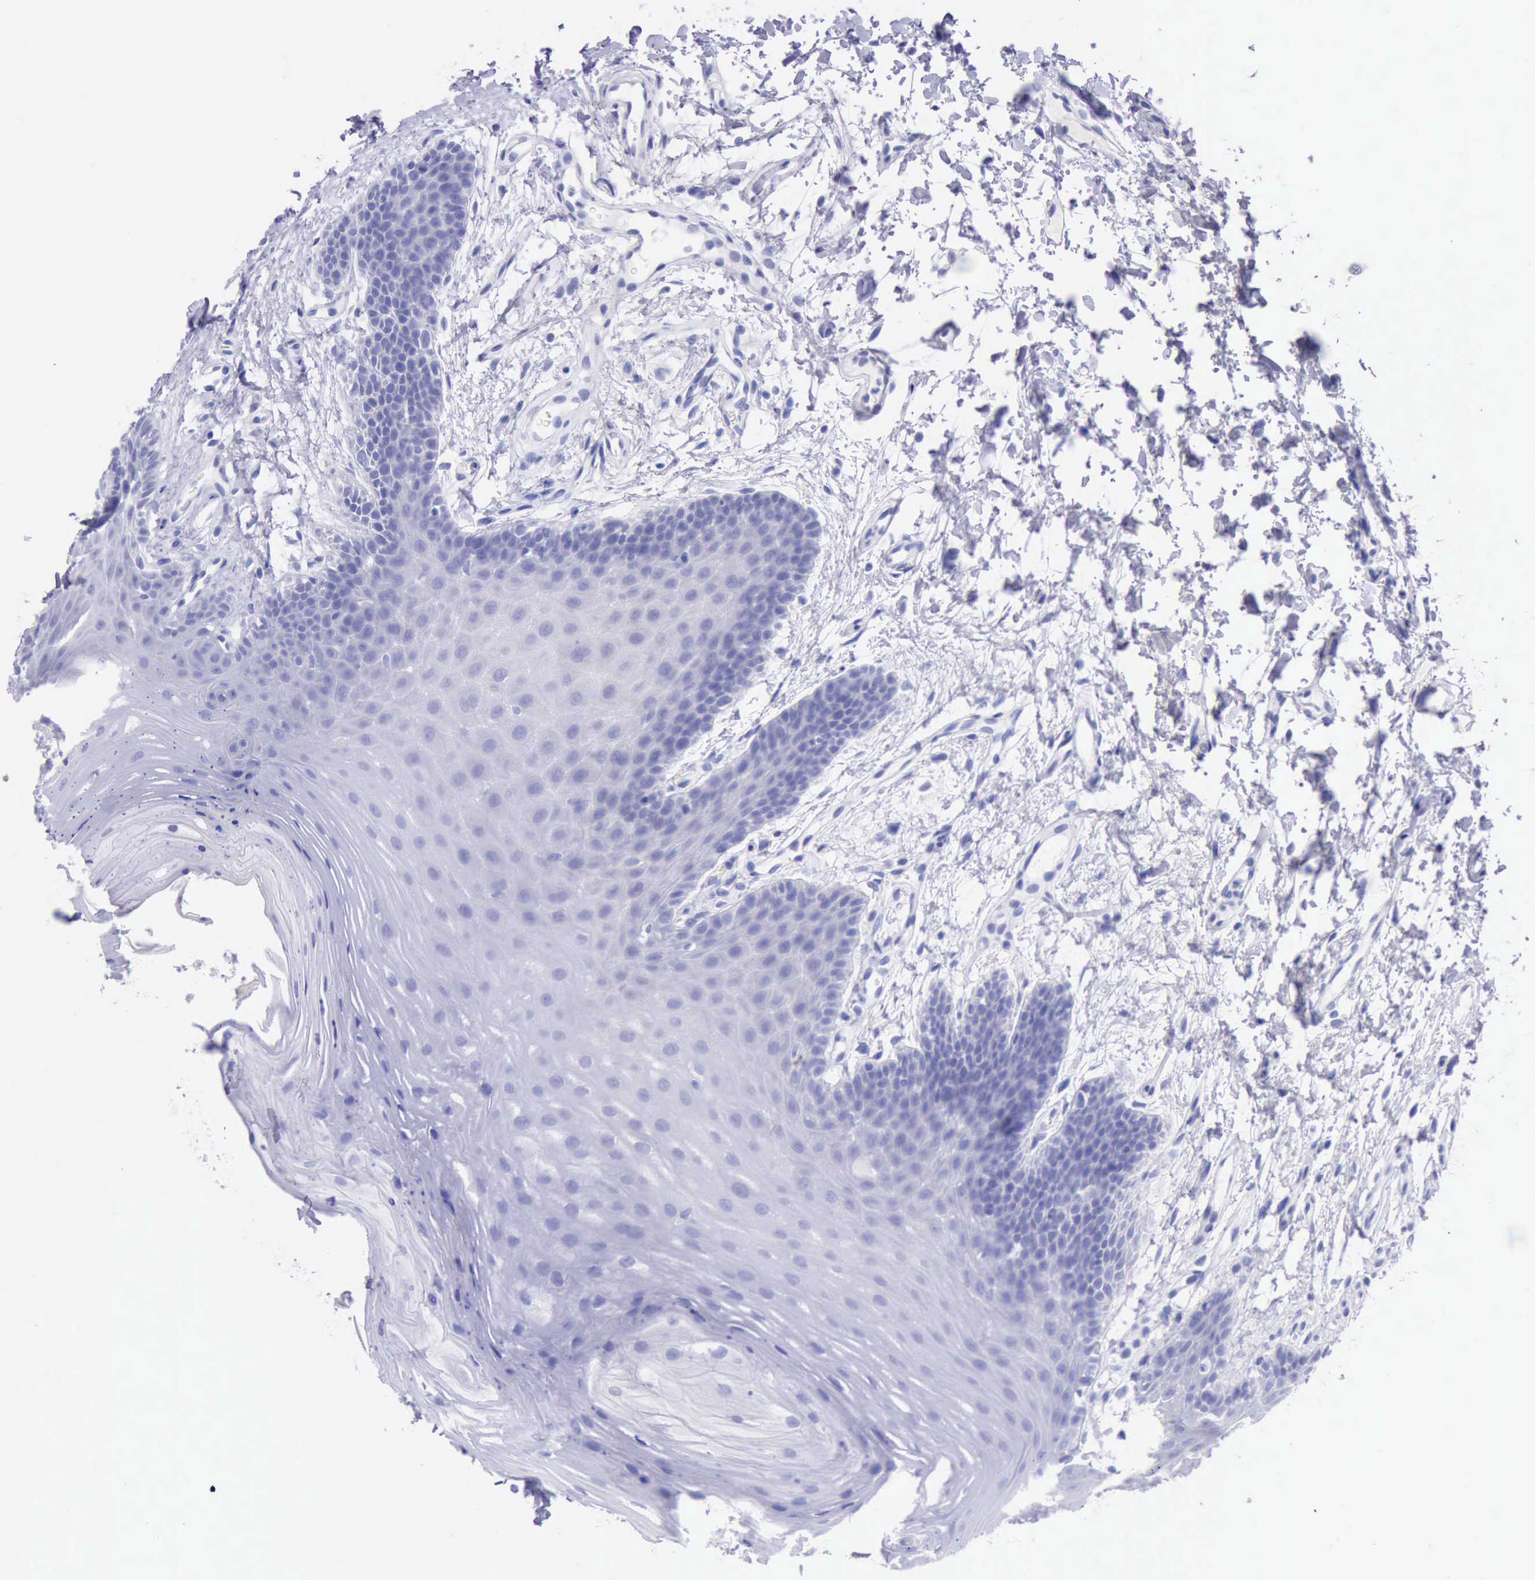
{"staining": {"intensity": "negative", "quantity": "none", "location": "none"}, "tissue": "oral mucosa", "cell_type": "Squamous epithelial cells", "image_type": "normal", "snomed": [{"axis": "morphology", "description": "Normal tissue, NOS"}, {"axis": "topography", "description": "Oral tissue"}], "caption": "Oral mucosa stained for a protein using immunohistochemistry displays no expression squamous epithelial cells.", "gene": "LRFN5", "patient": {"sex": "male", "age": 62}}